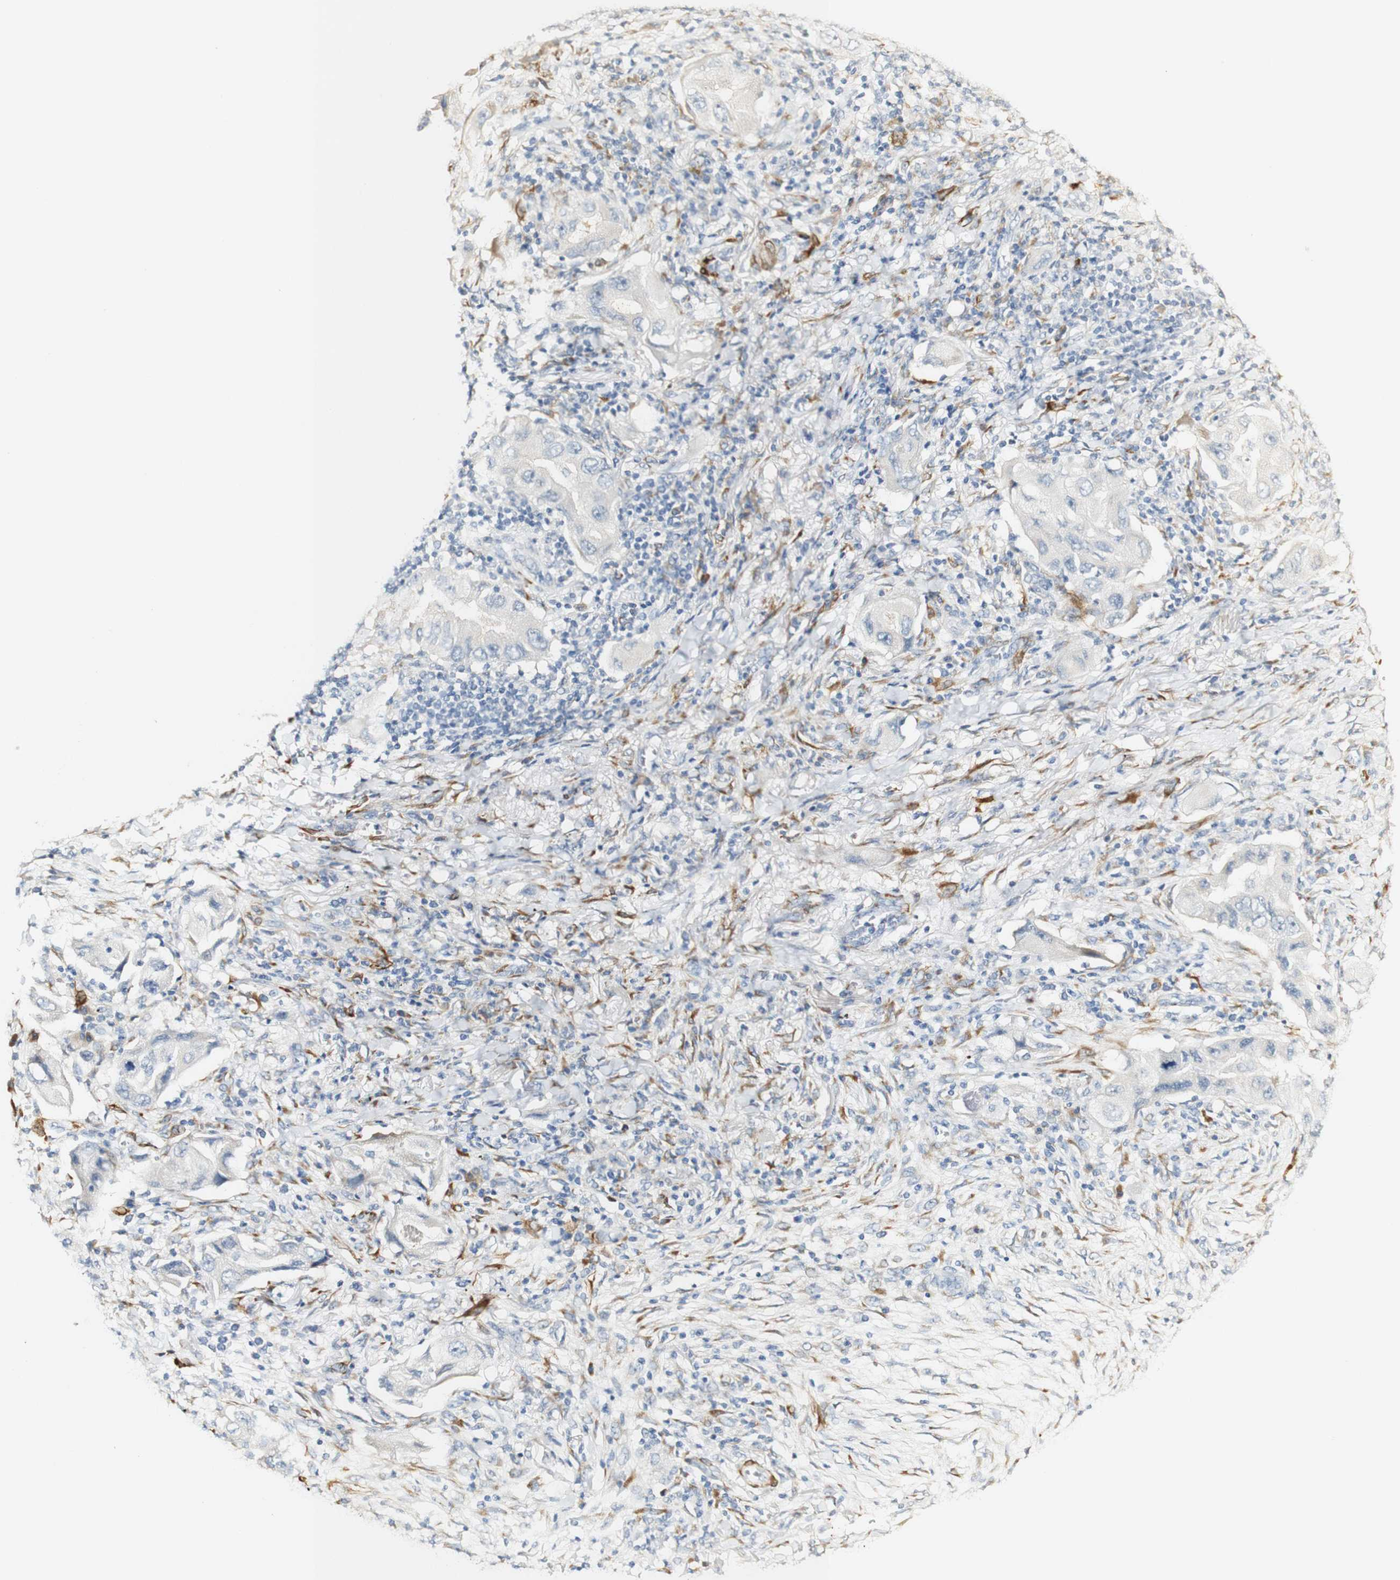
{"staining": {"intensity": "negative", "quantity": "none", "location": "none"}, "tissue": "lung cancer", "cell_type": "Tumor cells", "image_type": "cancer", "snomed": [{"axis": "morphology", "description": "Adenocarcinoma, NOS"}, {"axis": "topography", "description": "Lung"}], "caption": "Immunohistochemical staining of human adenocarcinoma (lung) shows no significant positivity in tumor cells. (Stains: DAB (3,3'-diaminobenzidine) immunohistochemistry with hematoxylin counter stain, Microscopy: brightfield microscopy at high magnification).", "gene": "FMO3", "patient": {"sex": "female", "age": 65}}